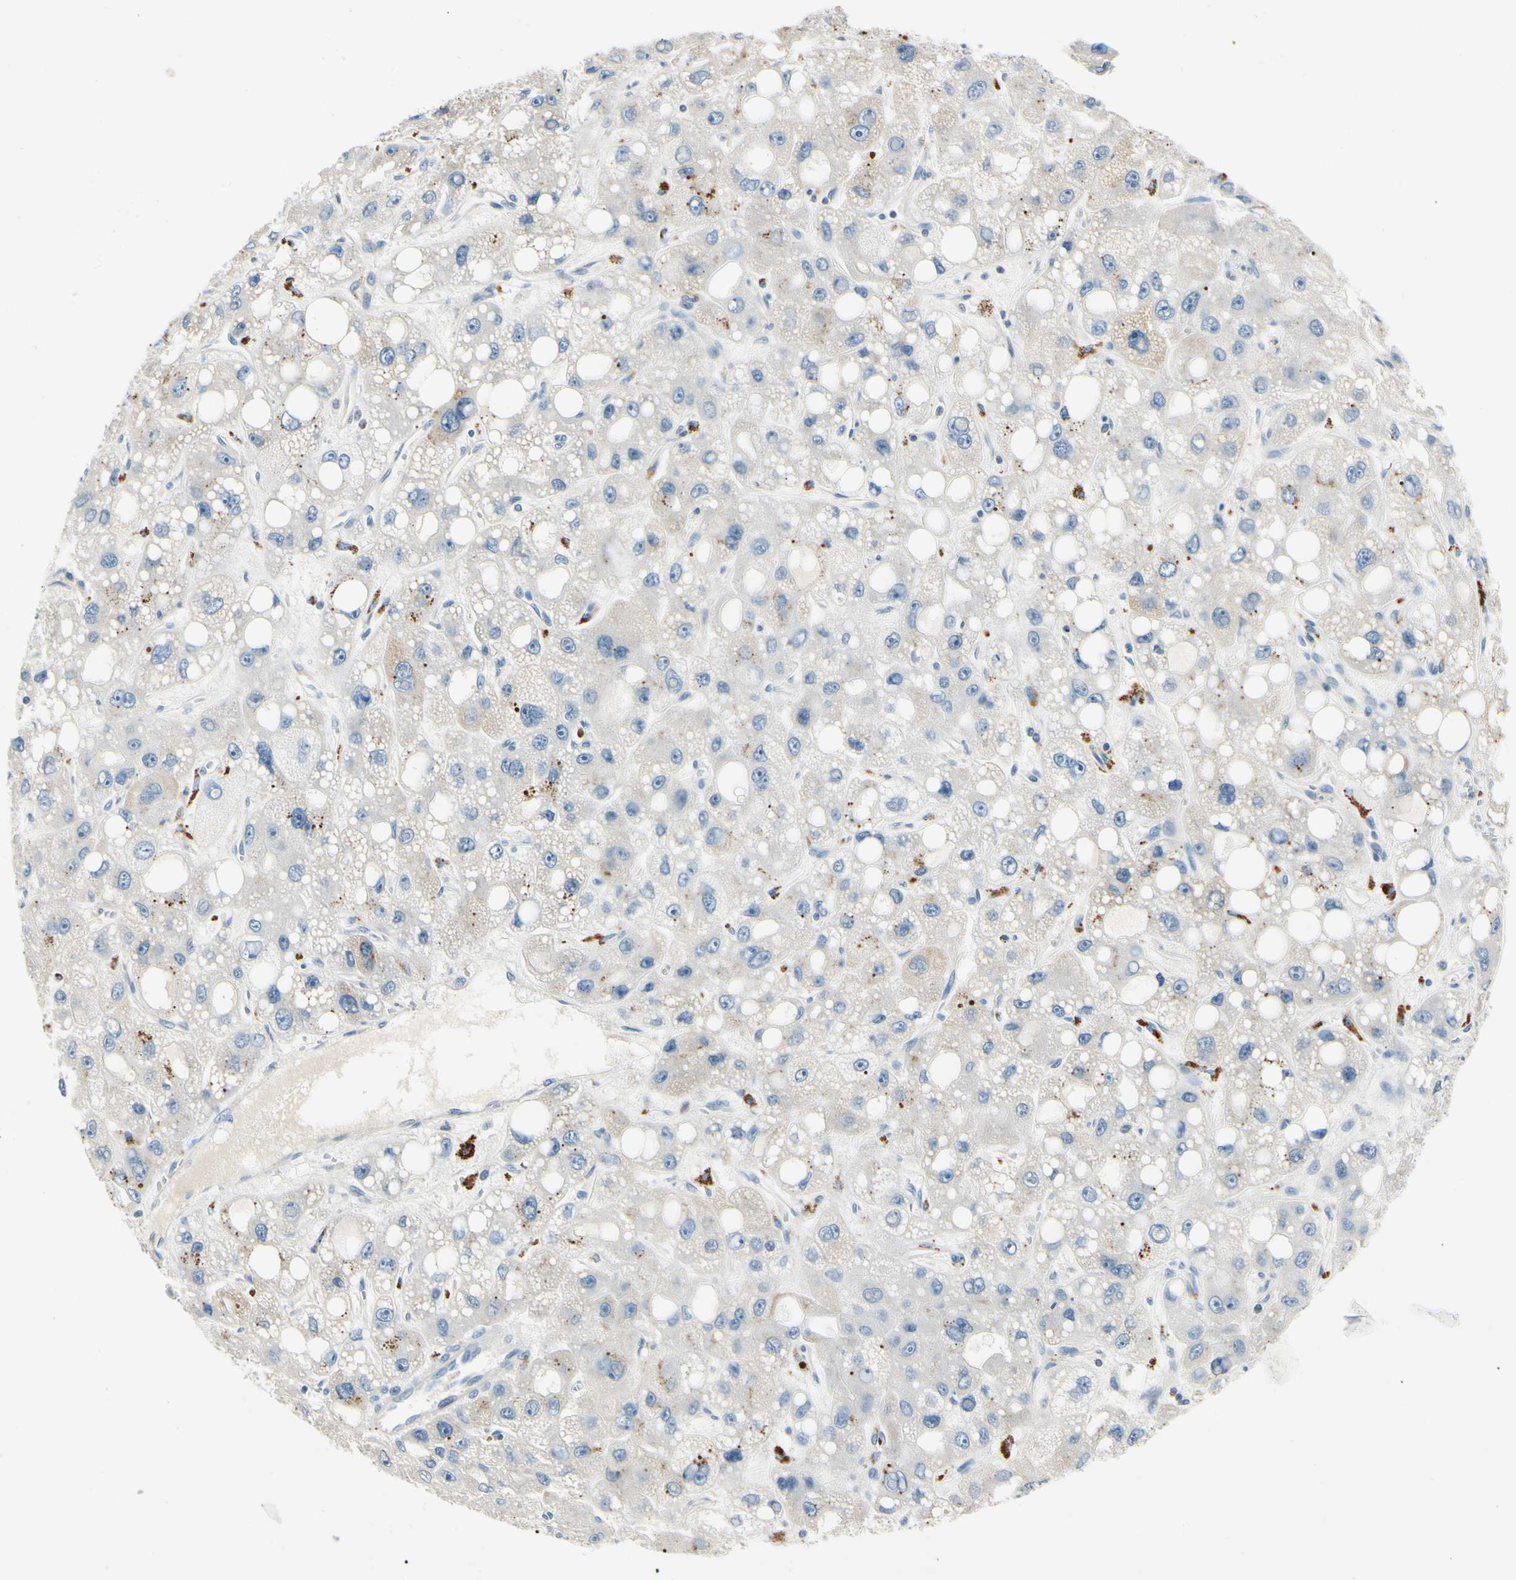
{"staining": {"intensity": "weak", "quantity": "<25%", "location": "cytoplasmic/membranous"}, "tissue": "liver cancer", "cell_type": "Tumor cells", "image_type": "cancer", "snomed": [{"axis": "morphology", "description": "Carcinoma, Hepatocellular, NOS"}, {"axis": "topography", "description": "Liver"}], "caption": "Immunohistochemistry histopathology image of human hepatocellular carcinoma (liver) stained for a protein (brown), which exhibits no staining in tumor cells.", "gene": "TGFBR3", "patient": {"sex": "male", "age": 55}}